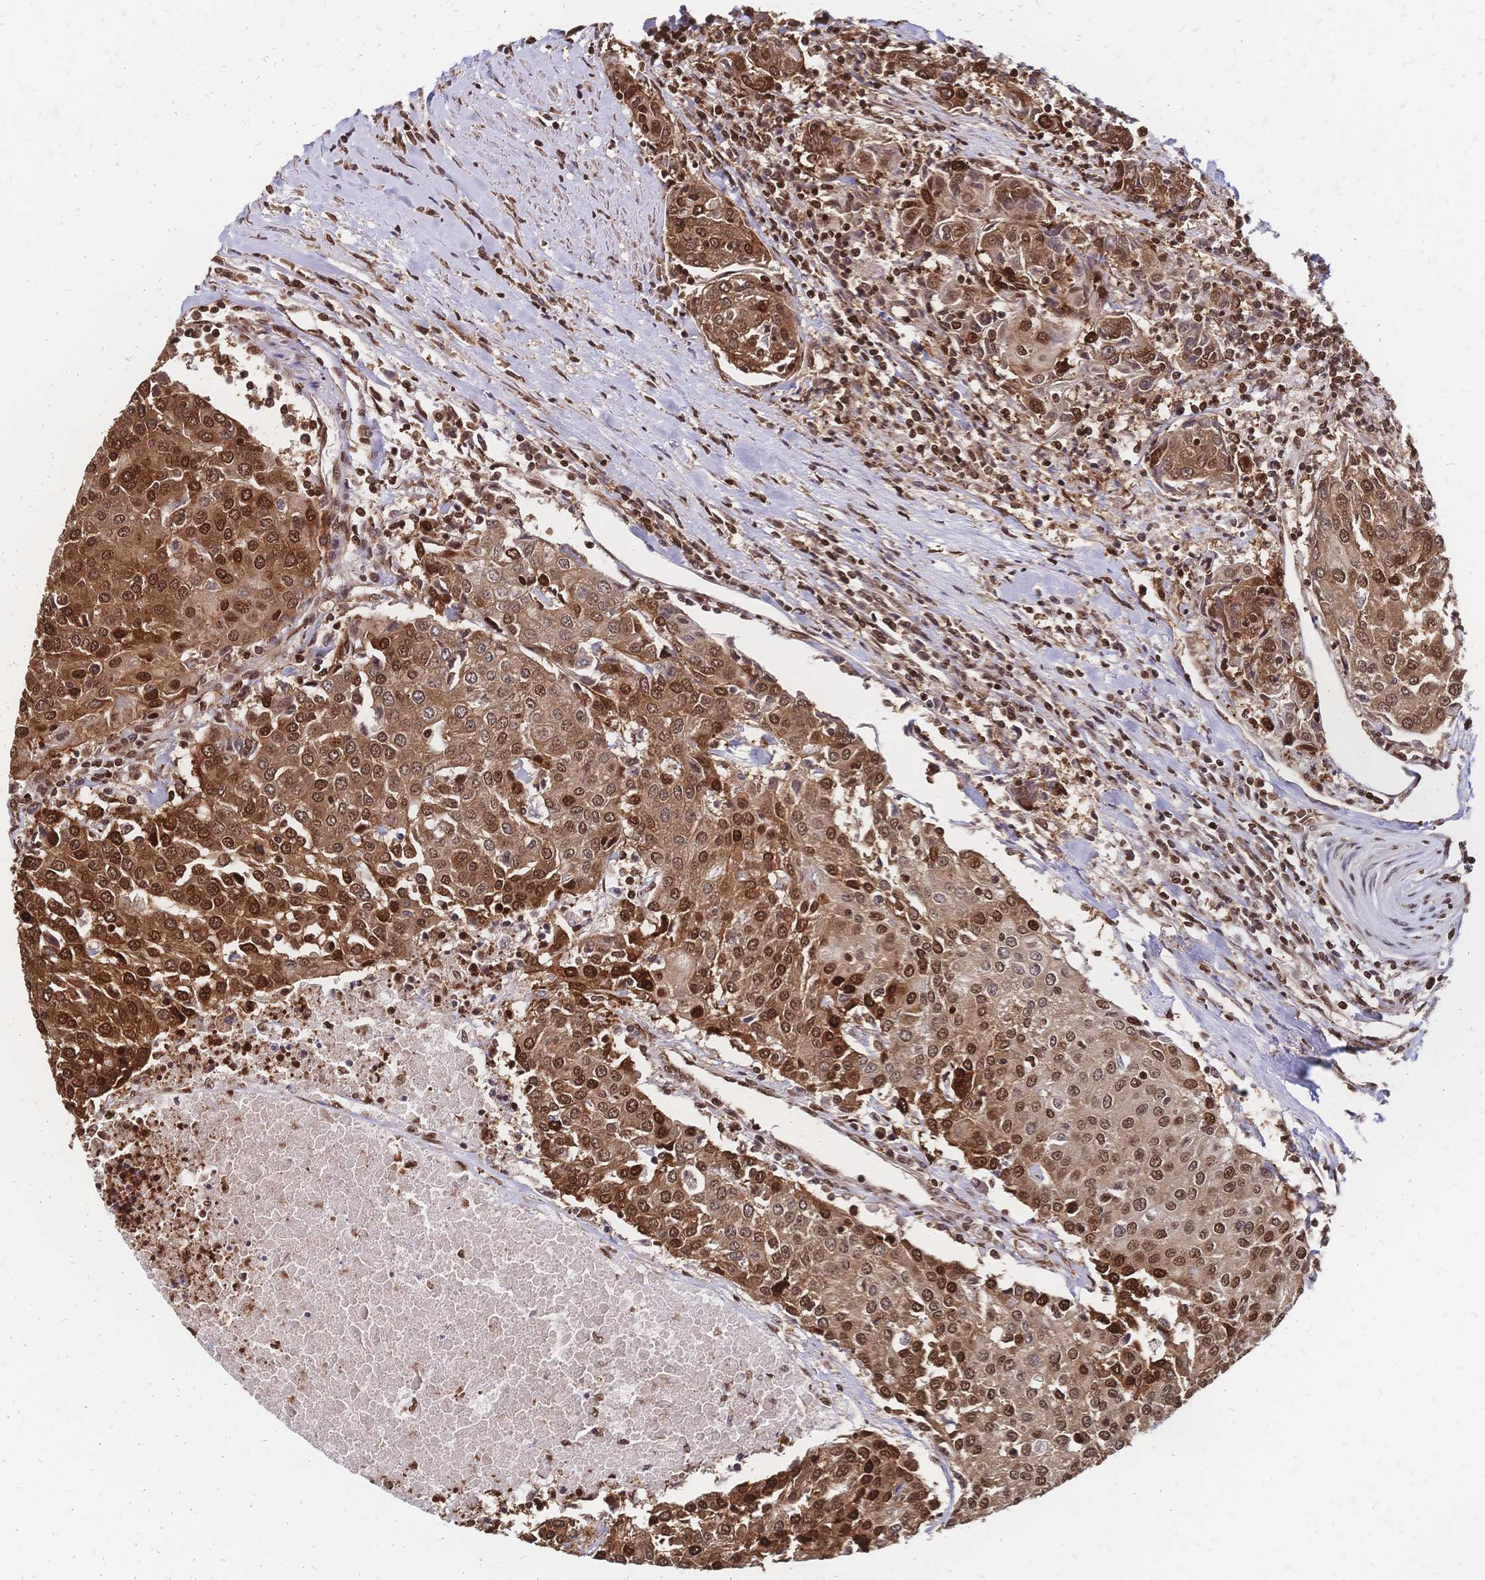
{"staining": {"intensity": "moderate", "quantity": ">75%", "location": "cytoplasmic/membranous,nuclear"}, "tissue": "urothelial cancer", "cell_type": "Tumor cells", "image_type": "cancer", "snomed": [{"axis": "morphology", "description": "Urothelial carcinoma, High grade"}, {"axis": "topography", "description": "Urinary bladder"}], "caption": "DAB immunohistochemical staining of human urothelial cancer exhibits moderate cytoplasmic/membranous and nuclear protein staining in approximately >75% of tumor cells. Nuclei are stained in blue.", "gene": "HDGF", "patient": {"sex": "female", "age": 85}}